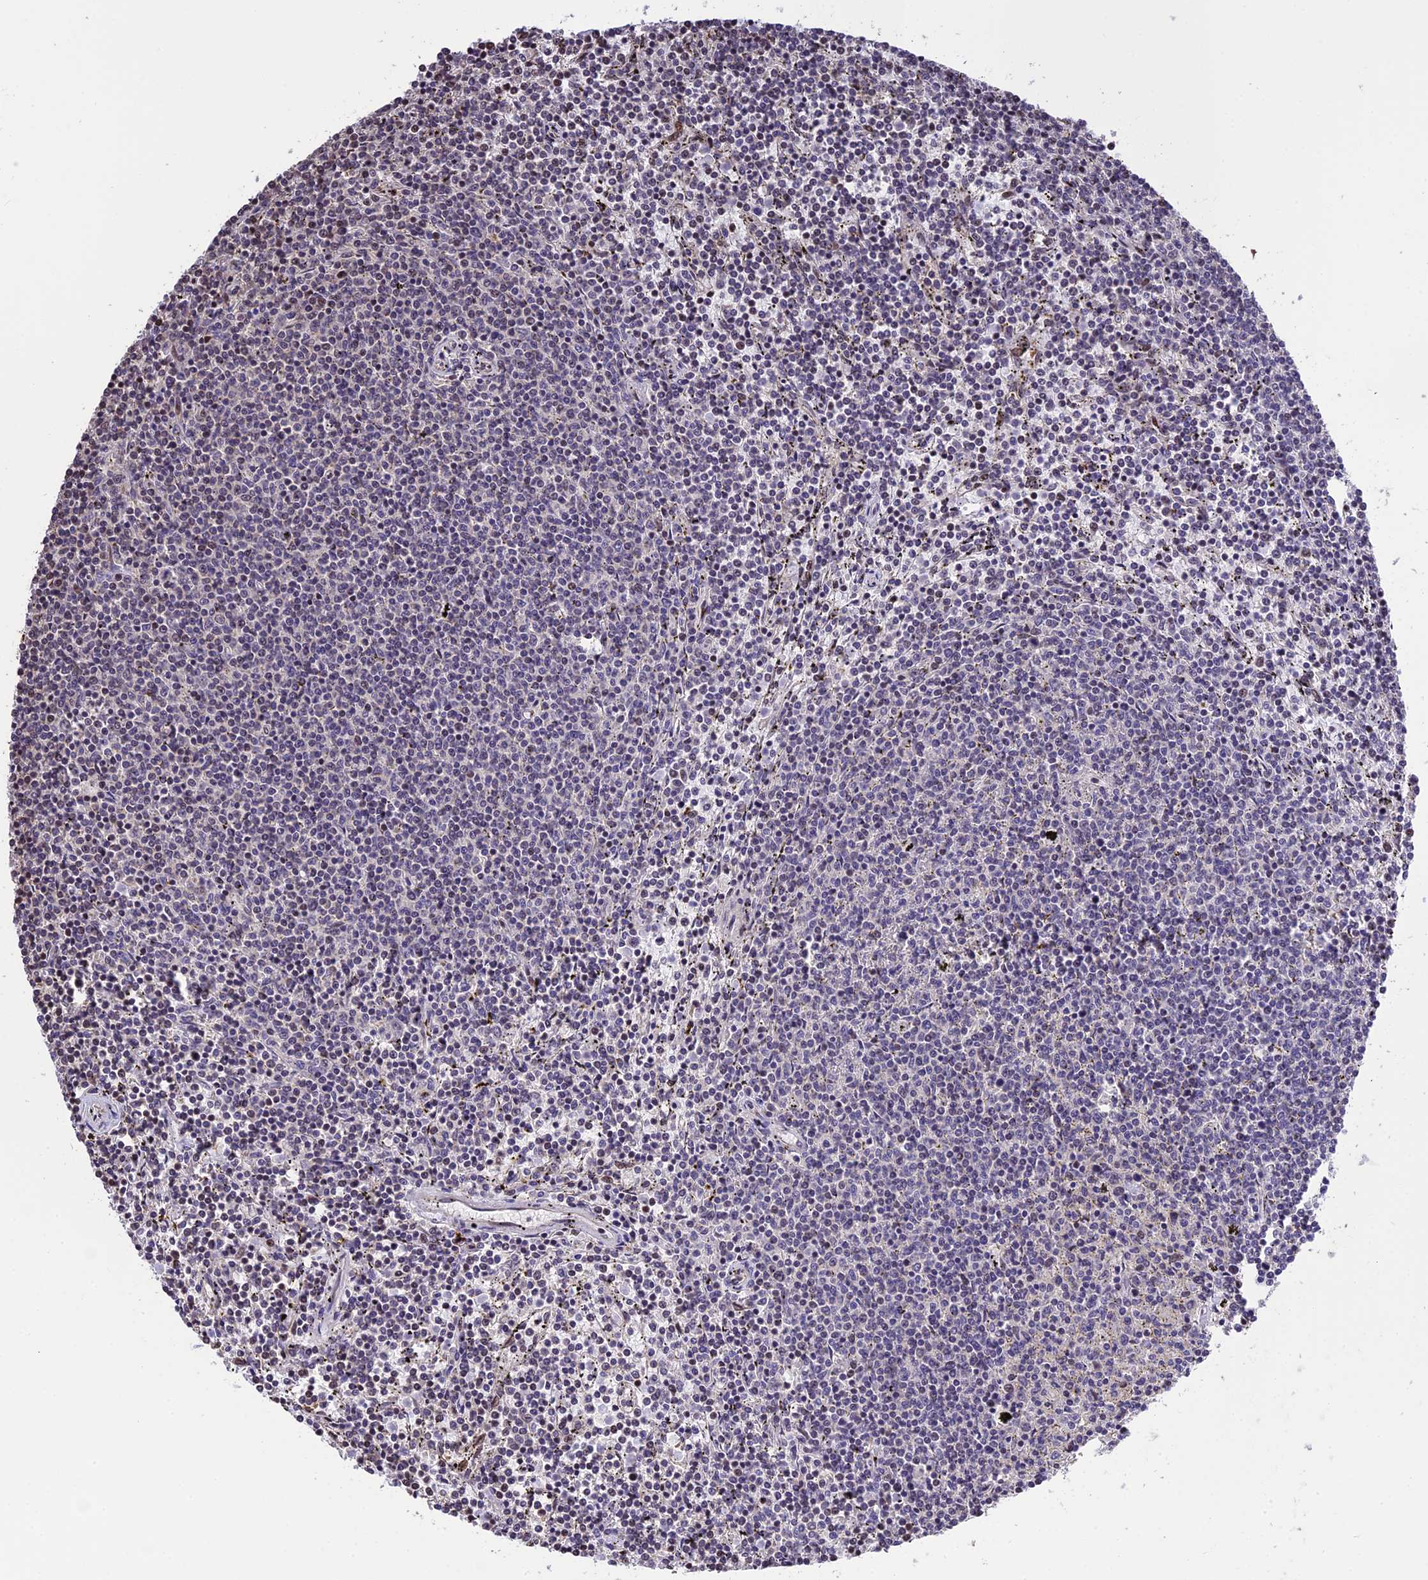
{"staining": {"intensity": "negative", "quantity": "none", "location": "none"}, "tissue": "lymphoma", "cell_type": "Tumor cells", "image_type": "cancer", "snomed": [{"axis": "morphology", "description": "Malignant lymphoma, non-Hodgkin's type, Low grade"}, {"axis": "topography", "description": "Spleen"}], "caption": "Immunohistochemistry (IHC) histopathology image of neoplastic tissue: lymphoma stained with DAB demonstrates no significant protein positivity in tumor cells.", "gene": "POLR3E", "patient": {"sex": "female", "age": 50}}